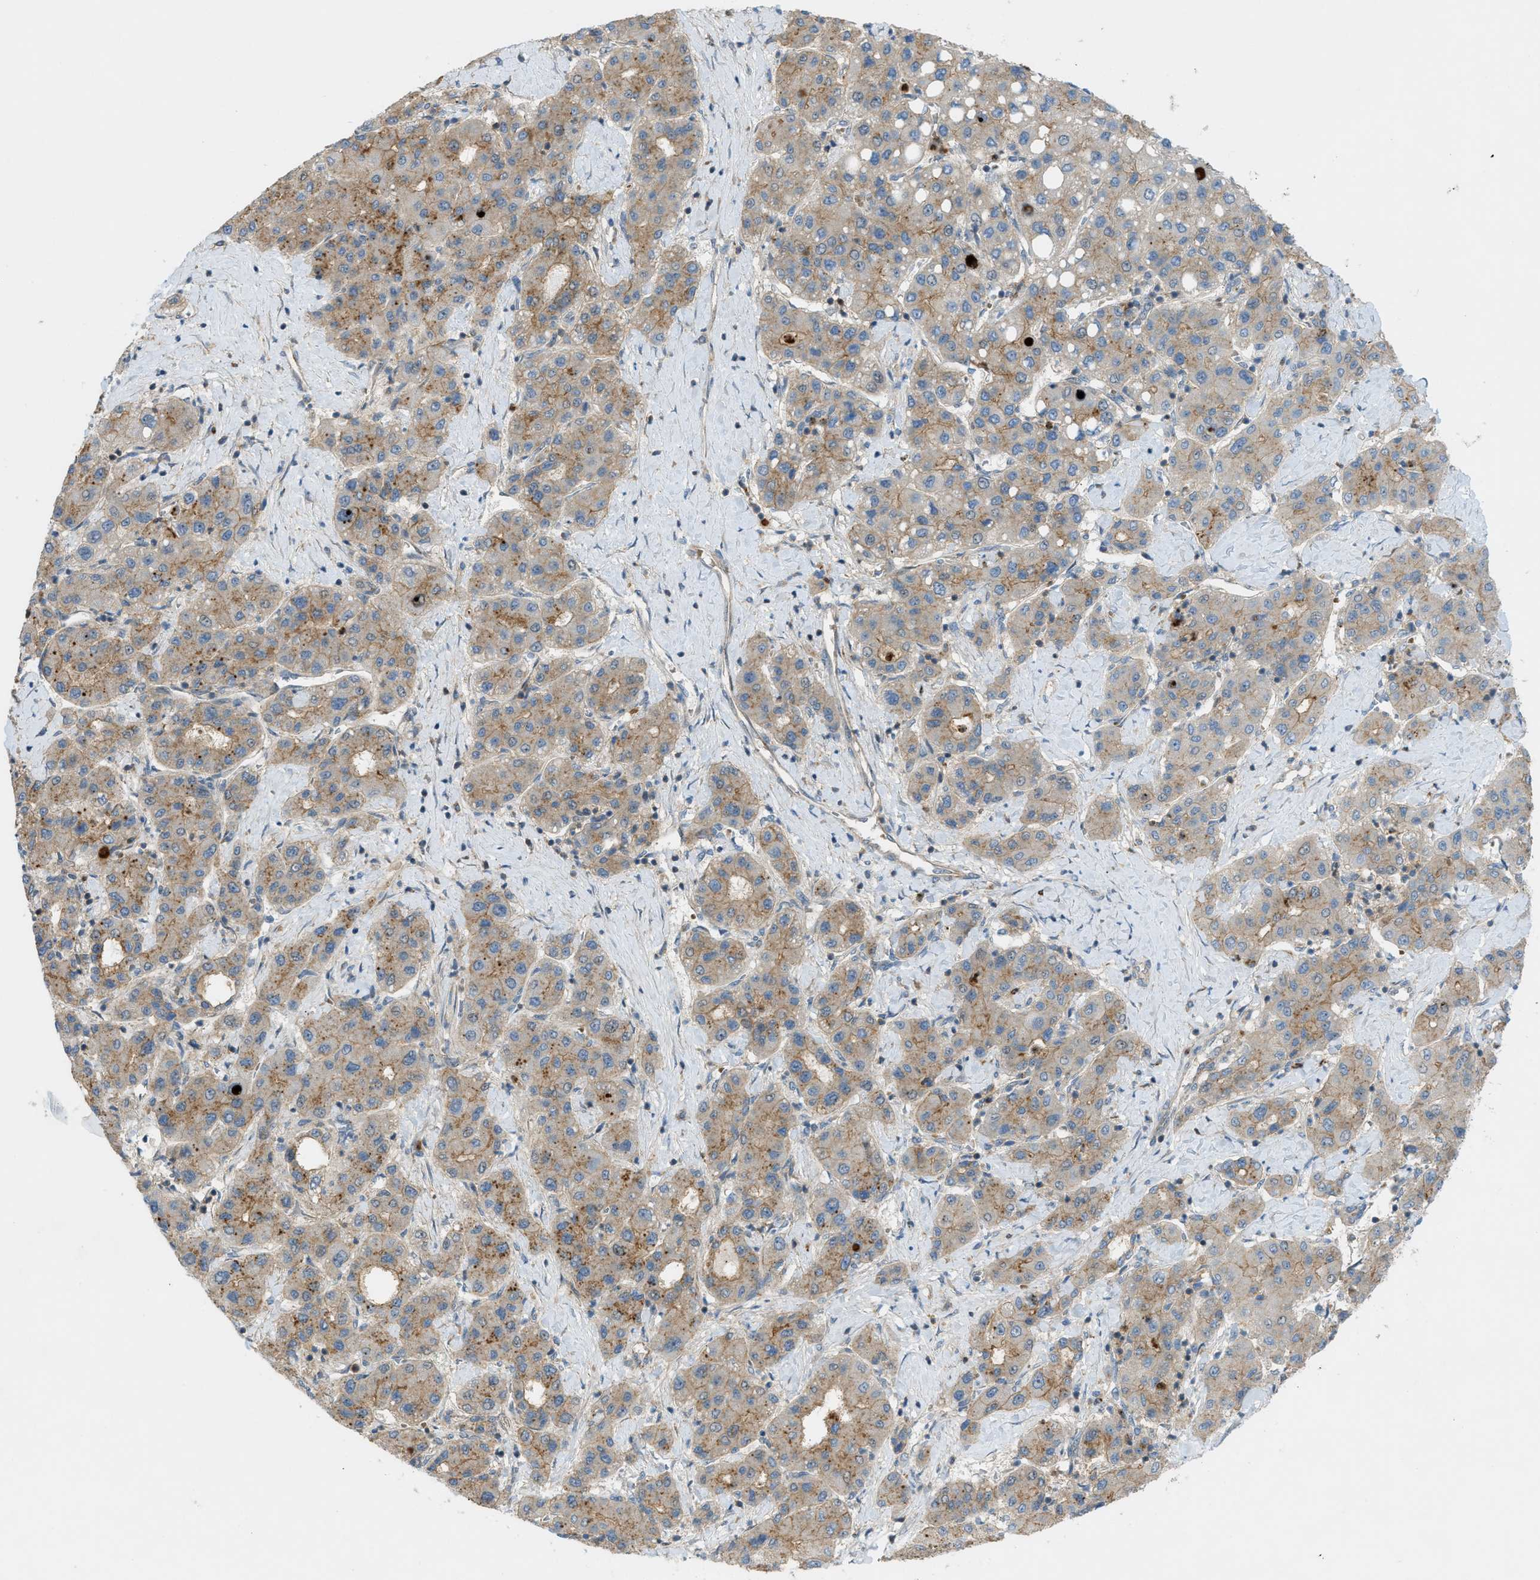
{"staining": {"intensity": "moderate", "quantity": "25%-75%", "location": "cytoplasmic/membranous"}, "tissue": "liver cancer", "cell_type": "Tumor cells", "image_type": "cancer", "snomed": [{"axis": "morphology", "description": "Carcinoma, Hepatocellular, NOS"}, {"axis": "topography", "description": "Liver"}], "caption": "IHC (DAB (3,3'-diaminobenzidine)) staining of liver cancer shows moderate cytoplasmic/membranous protein positivity in approximately 25%-75% of tumor cells. Immunohistochemistry (ihc) stains the protein in brown and the nuclei are stained blue.", "gene": "GRK6", "patient": {"sex": "male", "age": 65}}